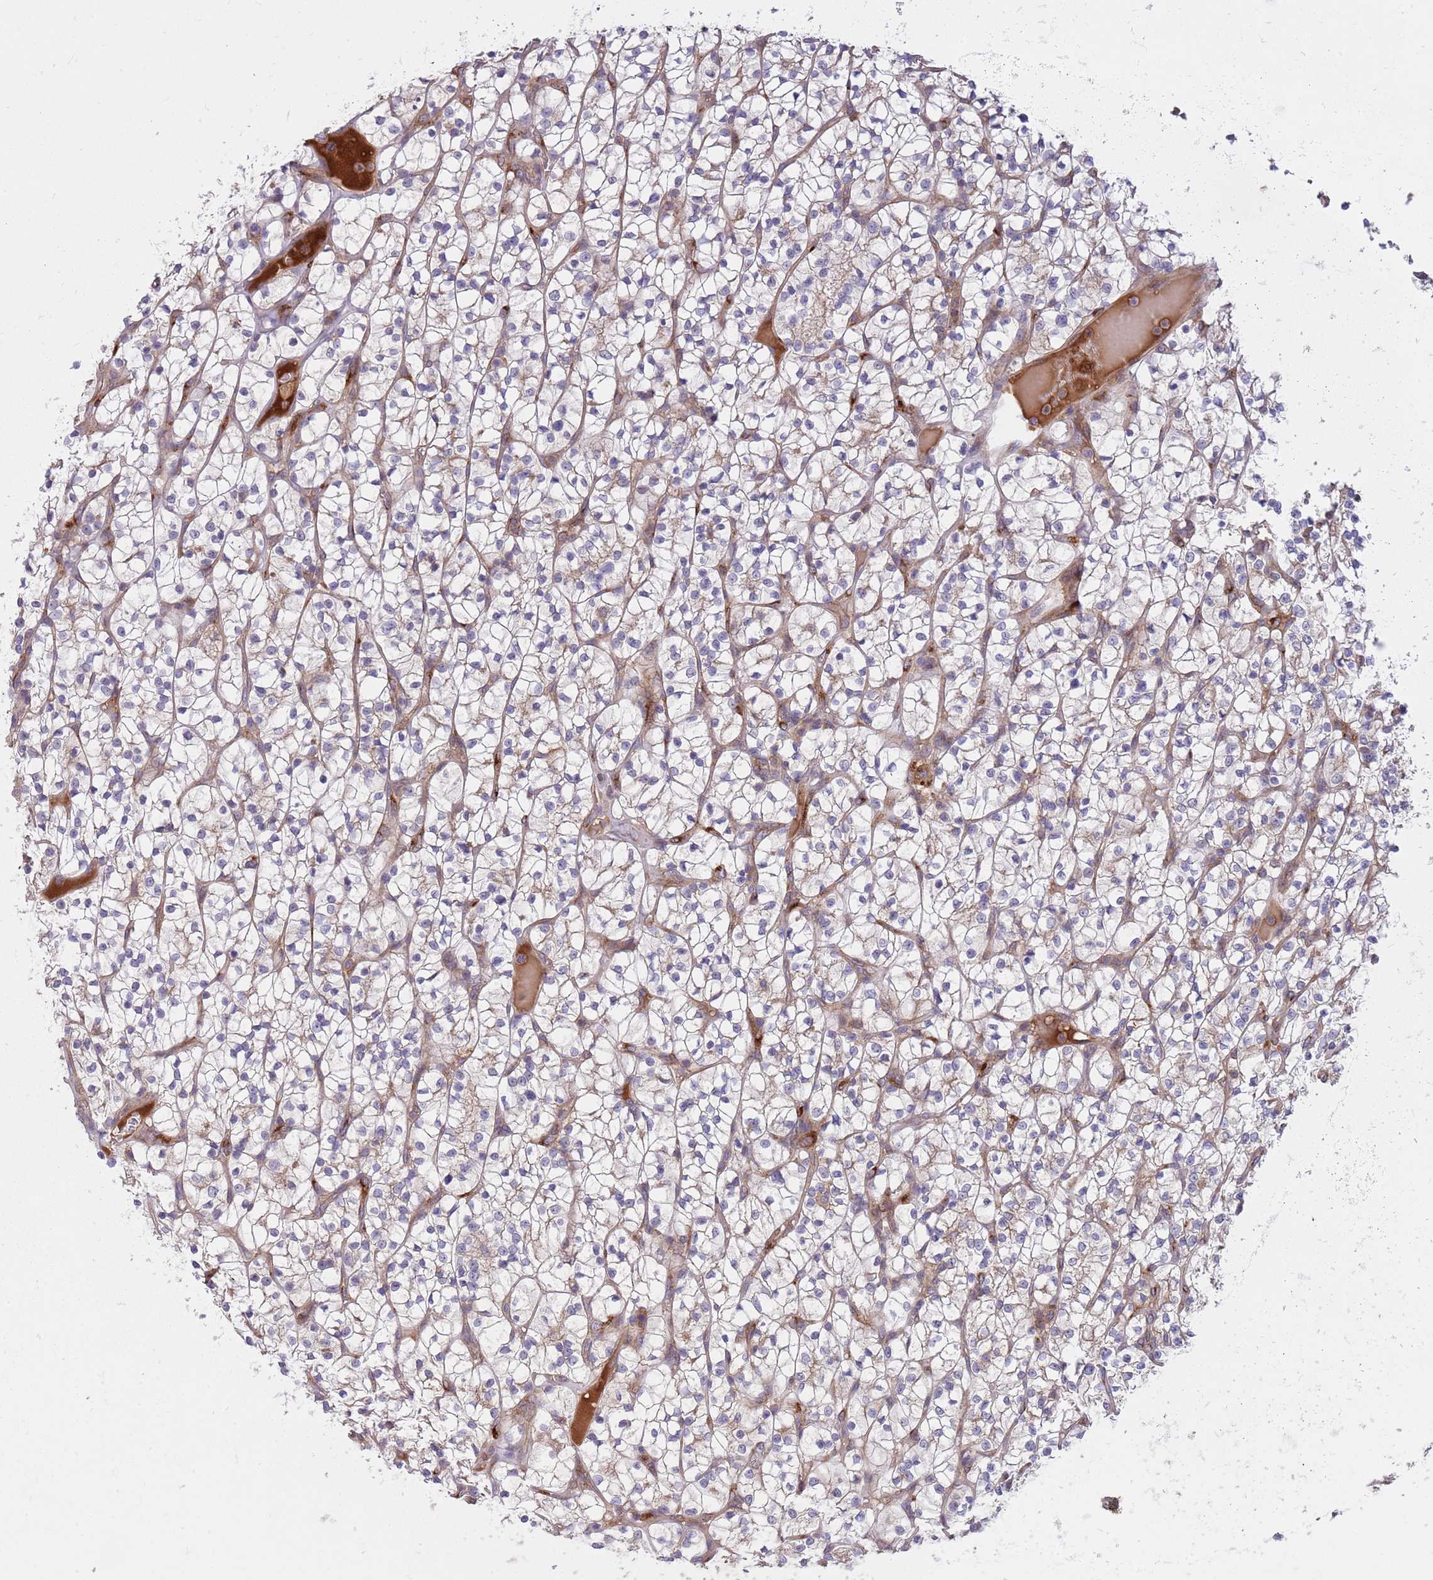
{"staining": {"intensity": "negative", "quantity": "none", "location": "none"}, "tissue": "renal cancer", "cell_type": "Tumor cells", "image_type": "cancer", "snomed": [{"axis": "morphology", "description": "Adenocarcinoma, NOS"}, {"axis": "topography", "description": "Kidney"}], "caption": "Immunohistochemistry micrograph of neoplastic tissue: human renal cancer stained with DAB shows no significant protein positivity in tumor cells.", "gene": "BTBD7", "patient": {"sex": "female", "age": 64}}